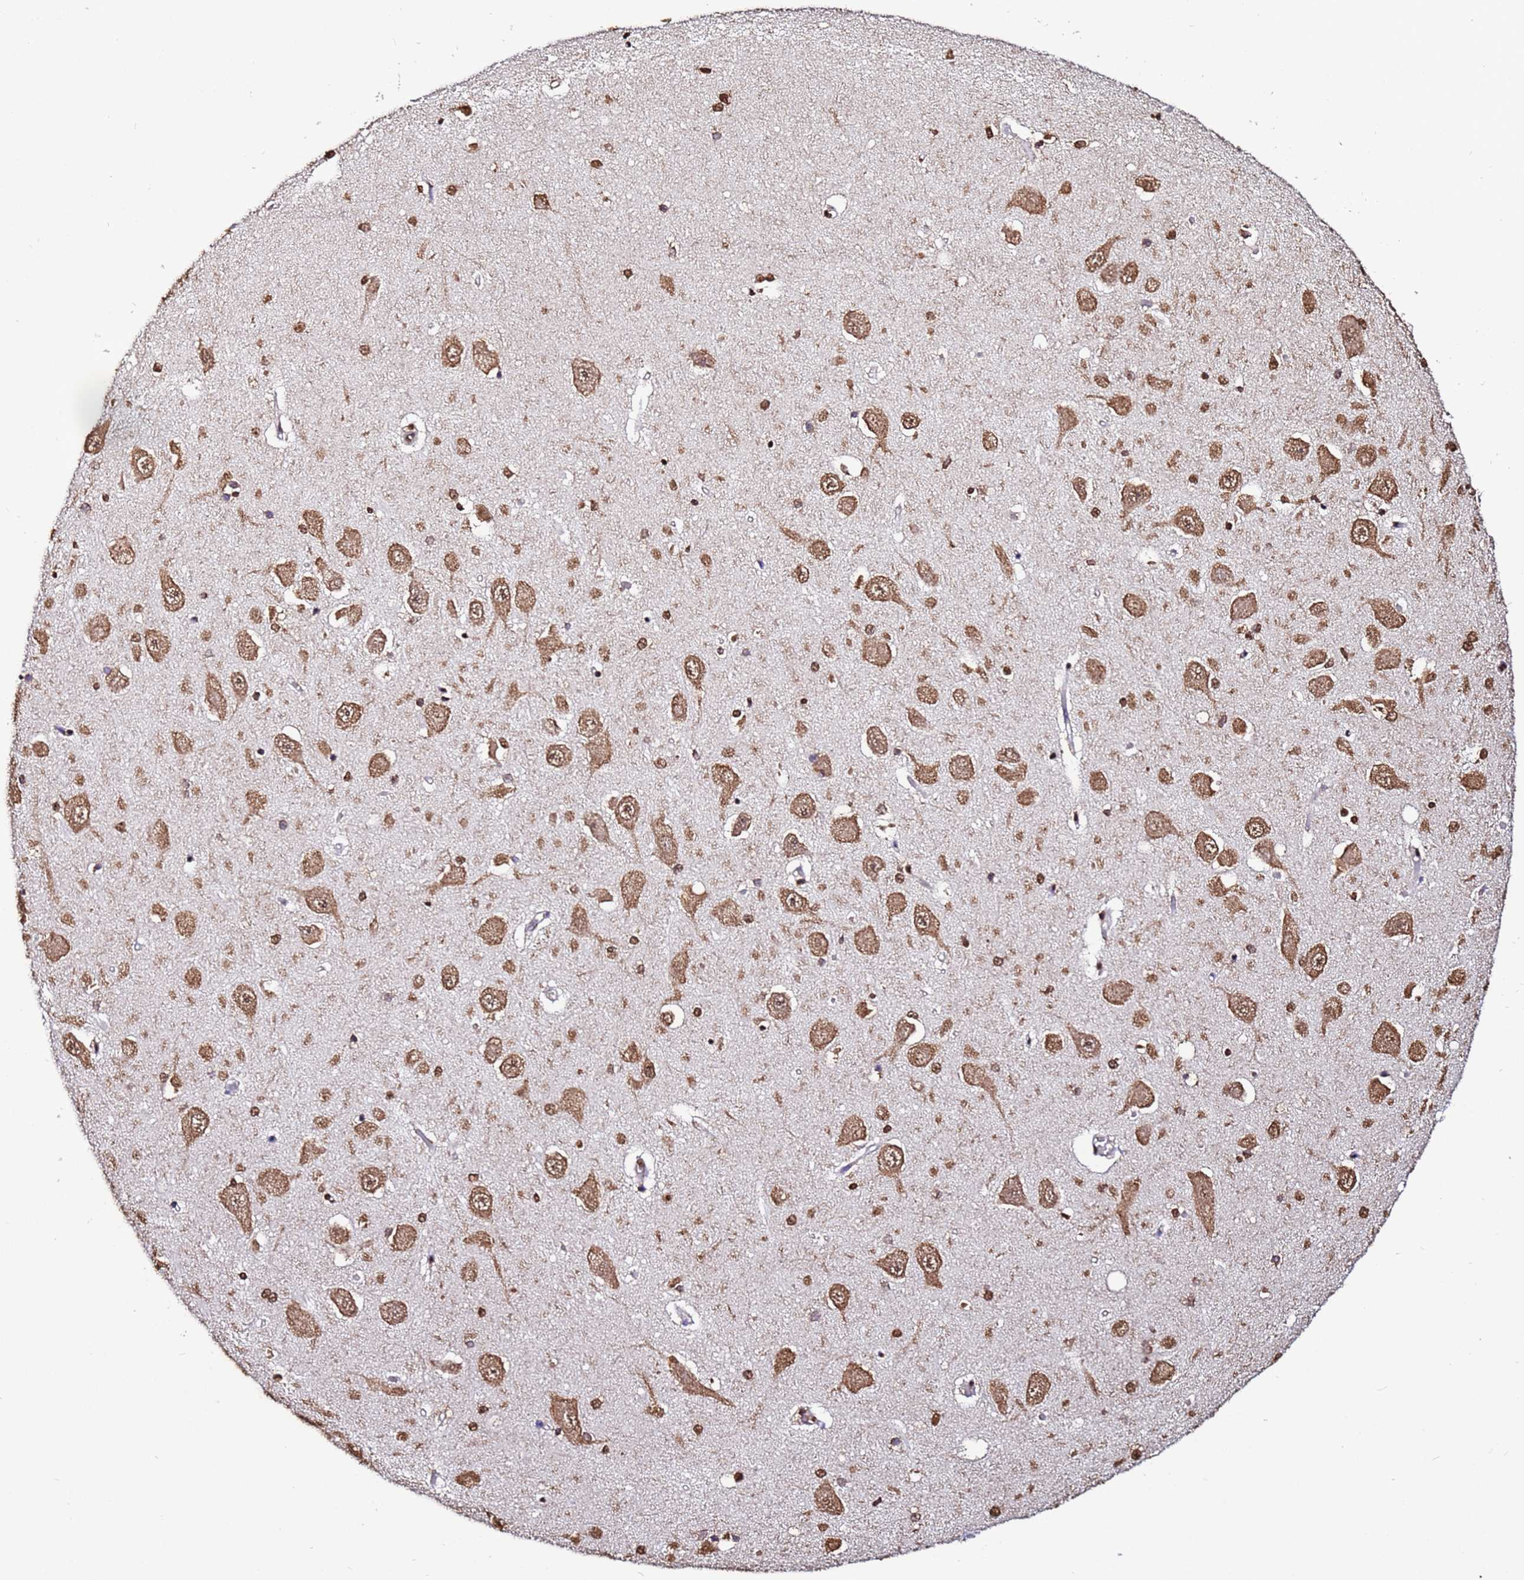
{"staining": {"intensity": "moderate", "quantity": "25%-75%", "location": "cytoplasmic/membranous,nuclear"}, "tissue": "hippocampus", "cell_type": "Glial cells", "image_type": "normal", "snomed": [{"axis": "morphology", "description": "Normal tissue, NOS"}, {"axis": "topography", "description": "Hippocampus"}], "caption": "A high-resolution histopathology image shows immunohistochemistry (IHC) staining of benign hippocampus, which reveals moderate cytoplasmic/membranous,nuclear staining in approximately 25%-75% of glial cells. (brown staining indicates protein expression, while blue staining denotes nuclei).", "gene": "TRIP6", "patient": {"sex": "male", "age": 45}}